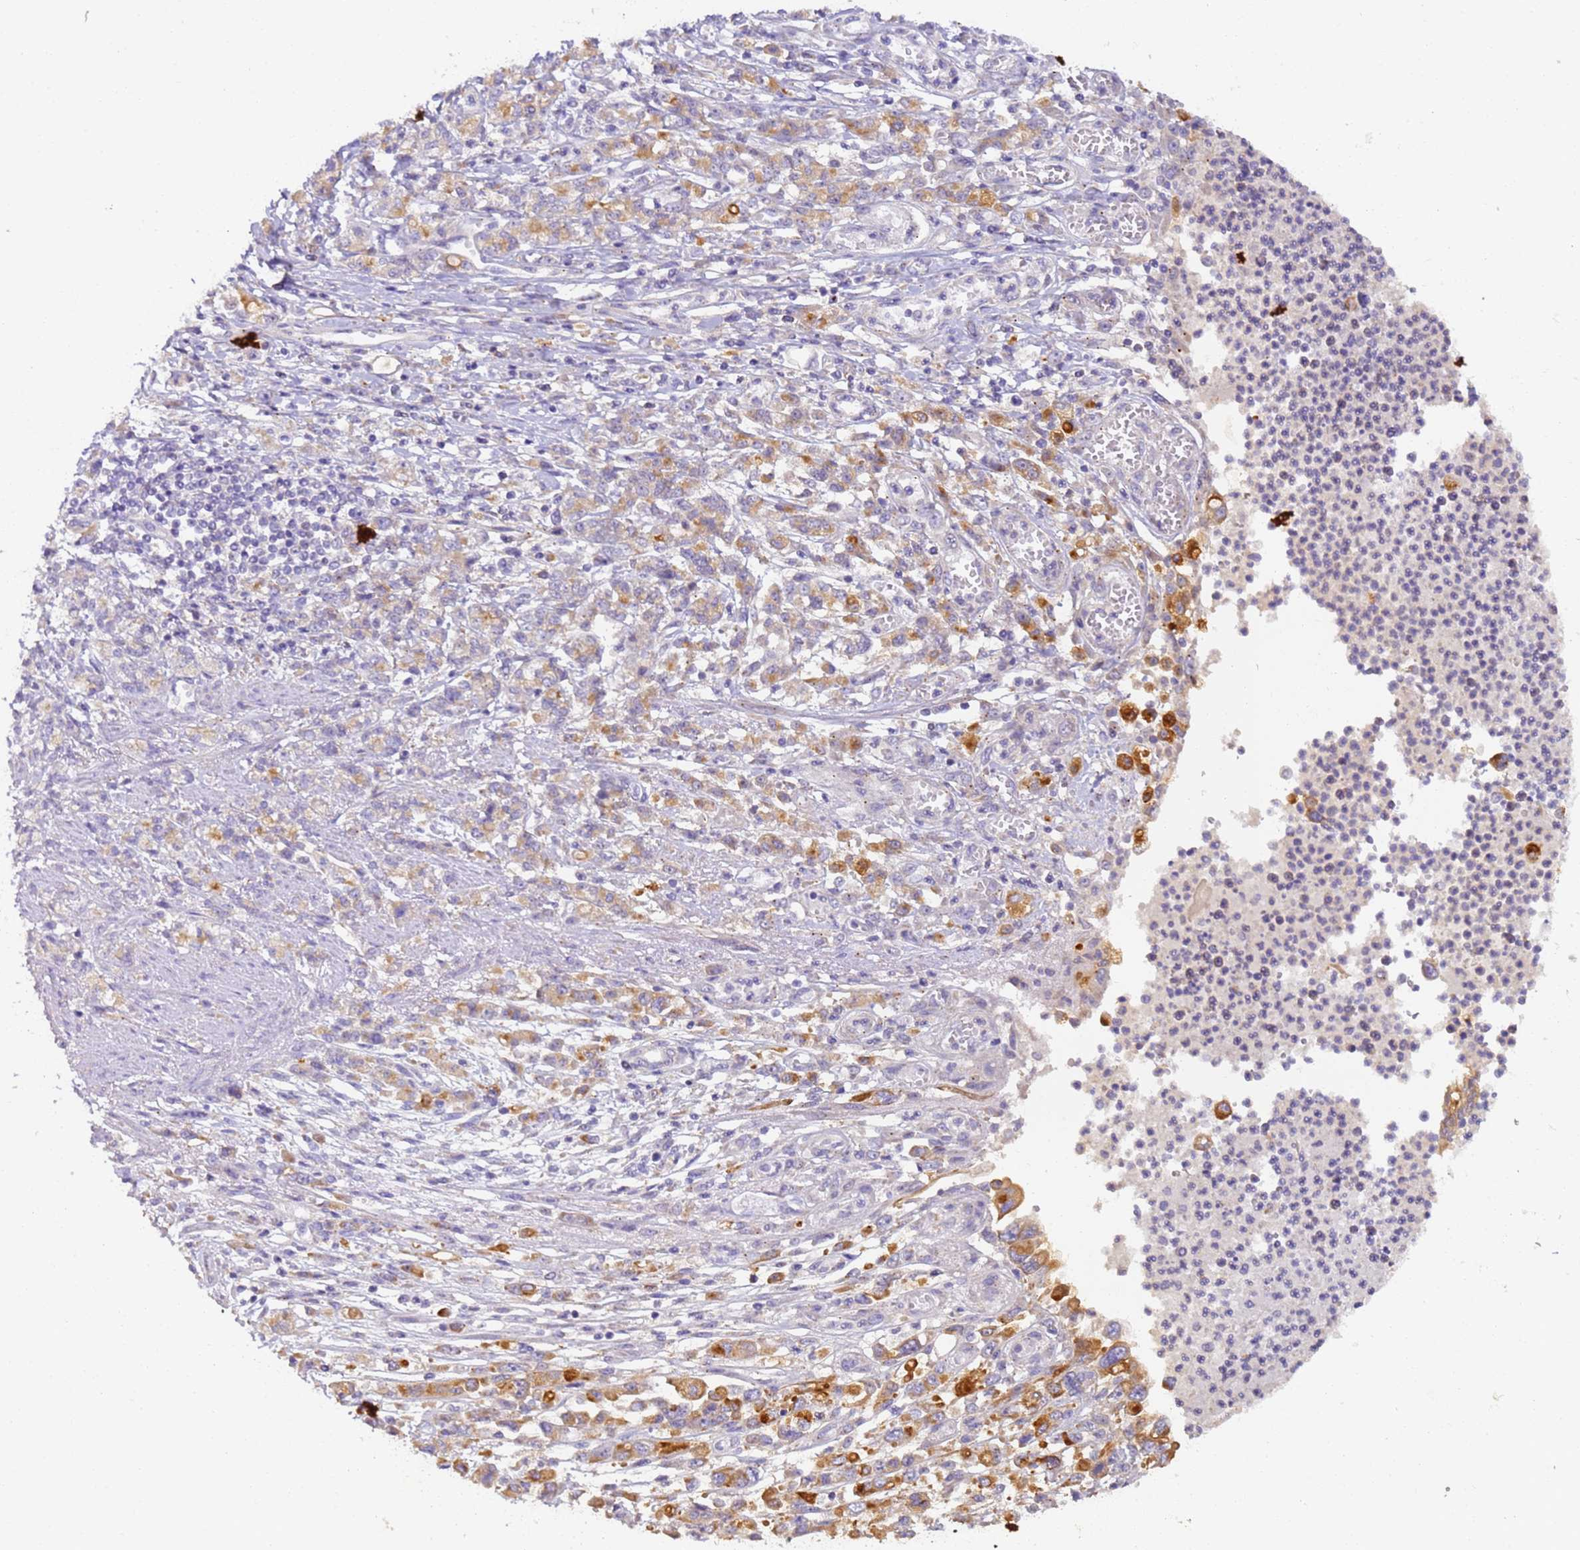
{"staining": {"intensity": "moderate", "quantity": ">75%", "location": "cytoplasmic/membranous"}, "tissue": "stomach cancer", "cell_type": "Tumor cells", "image_type": "cancer", "snomed": [{"axis": "morphology", "description": "Adenocarcinoma, NOS"}, {"axis": "topography", "description": "Stomach"}], "caption": "Stomach cancer stained with a protein marker shows moderate staining in tumor cells.", "gene": "TIGAR", "patient": {"sex": "female", "age": 76}}